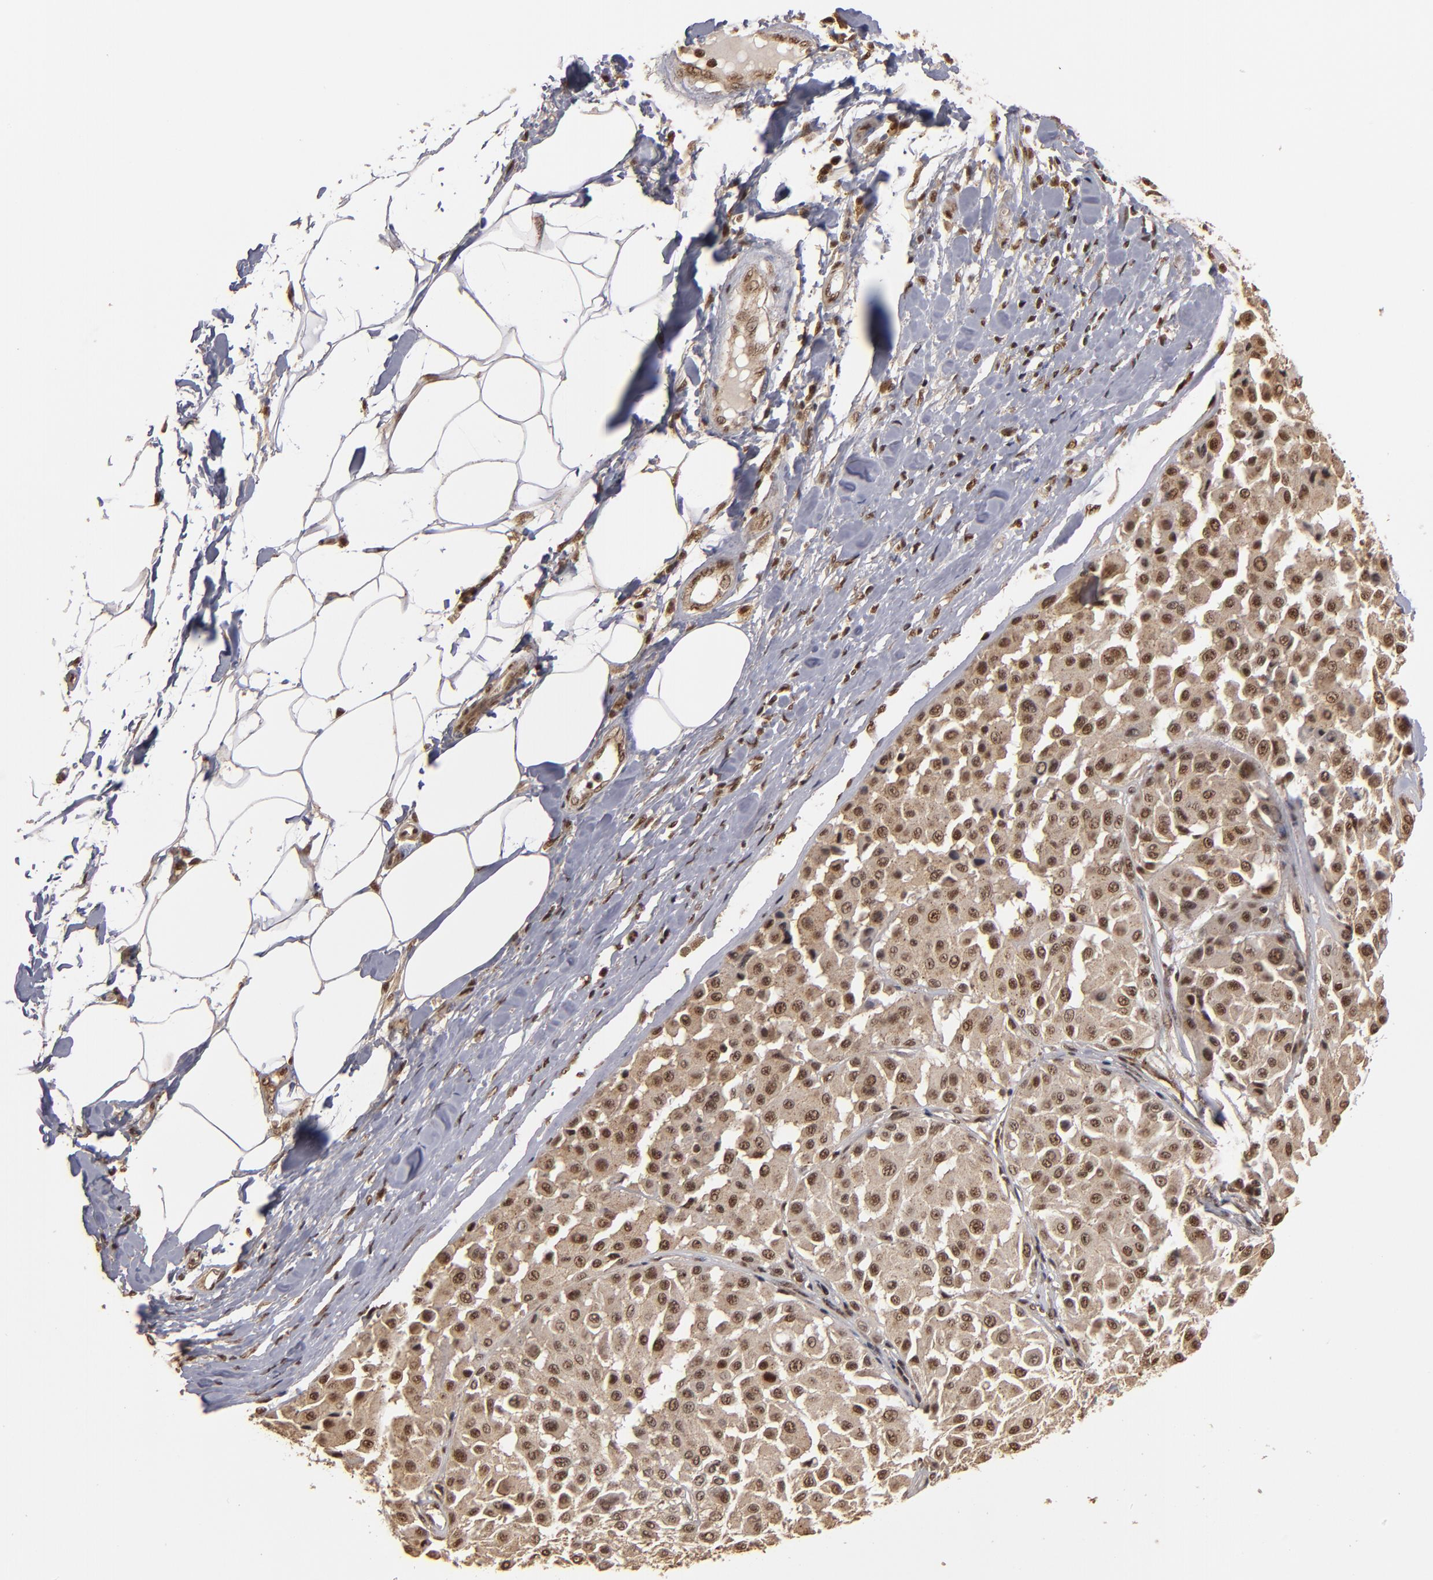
{"staining": {"intensity": "moderate", "quantity": ">75%", "location": "cytoplasmic/membranous,nuclear"}, "tissue": "melanoma", "cell_type": "Tumor cells", "image_type": "cancer", "snomed": [{"axis": "morphology", "description": "Malignant melanoma, Metastatic site"}, {"axis": "topography", "description": "Soft tissue"}], "caption": "Brown immunohistochemical staining in human melanoma shows moderate cytoplasmic/membranous and nuclear expression in approximately >75% of tumor cells.", "gene": "SNW1", "patient": {"sex": "male", "age": 41}}